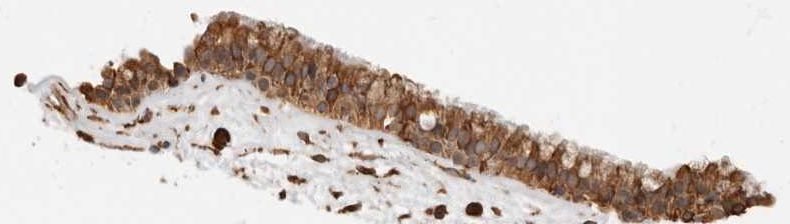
{"staining": {"intensity": "moderate", "quantity": ">75%", "location": "cytoplasmic/membranous"}, "tissue": "nasopharynx", "cell_type": "Respiratory epithelial cells", "image_type": "normal", "snomed": [{"axis": "morphology", "description": "Normal tissue, NOS"}, {"axis": "morphology", "description": "Inflammation, NOS"}, {"axis": "topography", "description": "Nasopharynx"}], "caption": "Respiratory epithelial cells exhibit medium levels of moderate cytoplasmic/membranous expression in about >75% of cells in normal human nasopharynx. (DAB = brown stain, brightfield microscopy at high magnification).", "gene": "ARHGEF10L", "patient": {"sex": "male", "age": 48}}